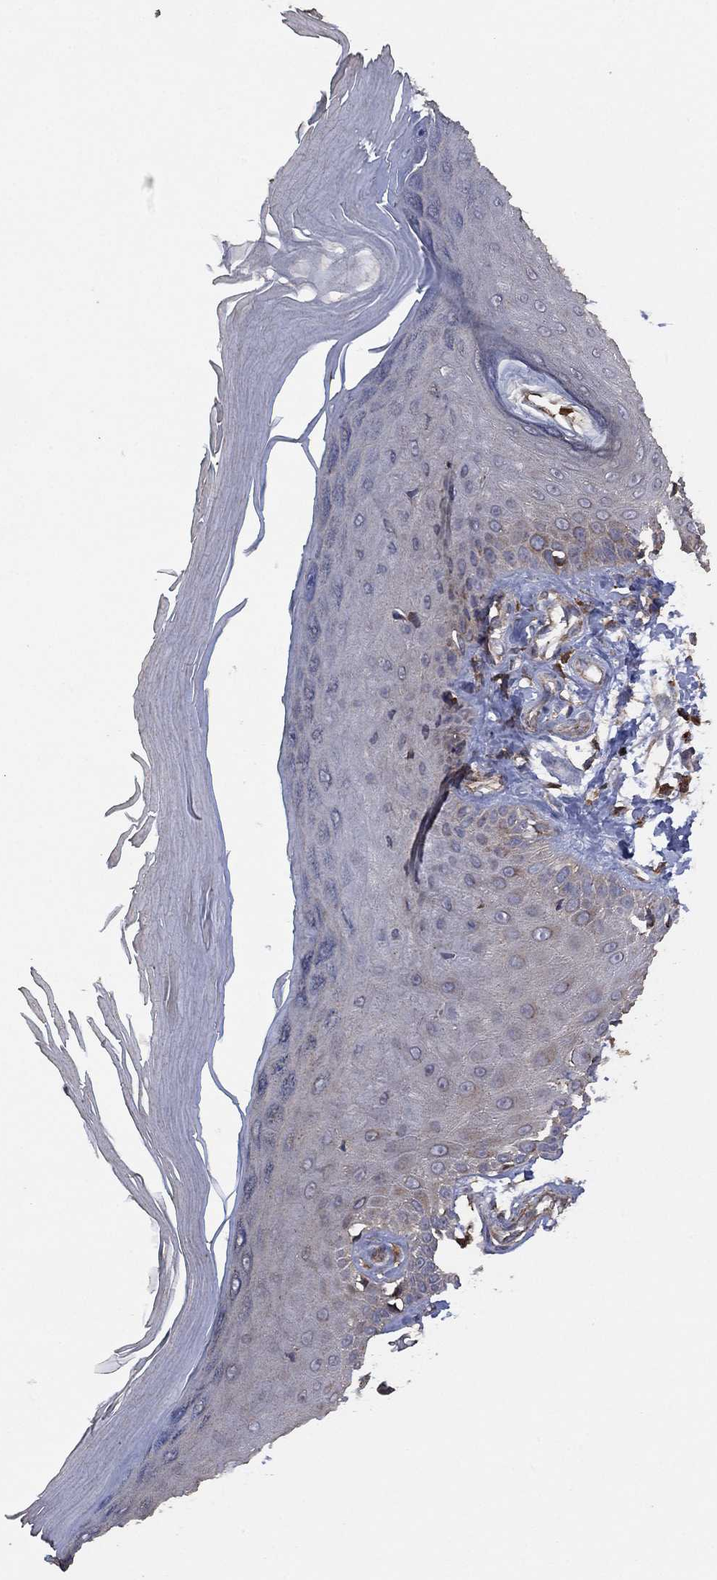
{"staining": {"intensity": "moderate", "quantity": "25%-75%", "location": "cytoplasmic/membranous"}, "tissue": "skin", "cell_type": "Fibroblasts", "image_type": "normal", "snomed": [{"axis": "morphology", "description": "Normal tissue, NOS"}, {"axis": "morphology", "description": "Inflammation, NOS"}, {"axis": "morphology", "description": "Fibrosis, NOS"}, {"axis": "topography", "description": "Skin"}], "caption": "Skin stained with DAB immunohistochemistry (IHC) displays medium levels of moderate cytoplasmic/membranous expression in approximately 25%-75% of fibroblasts.", "gene": "LIMD1", "patient": {"sex": "male", "age": 71}}